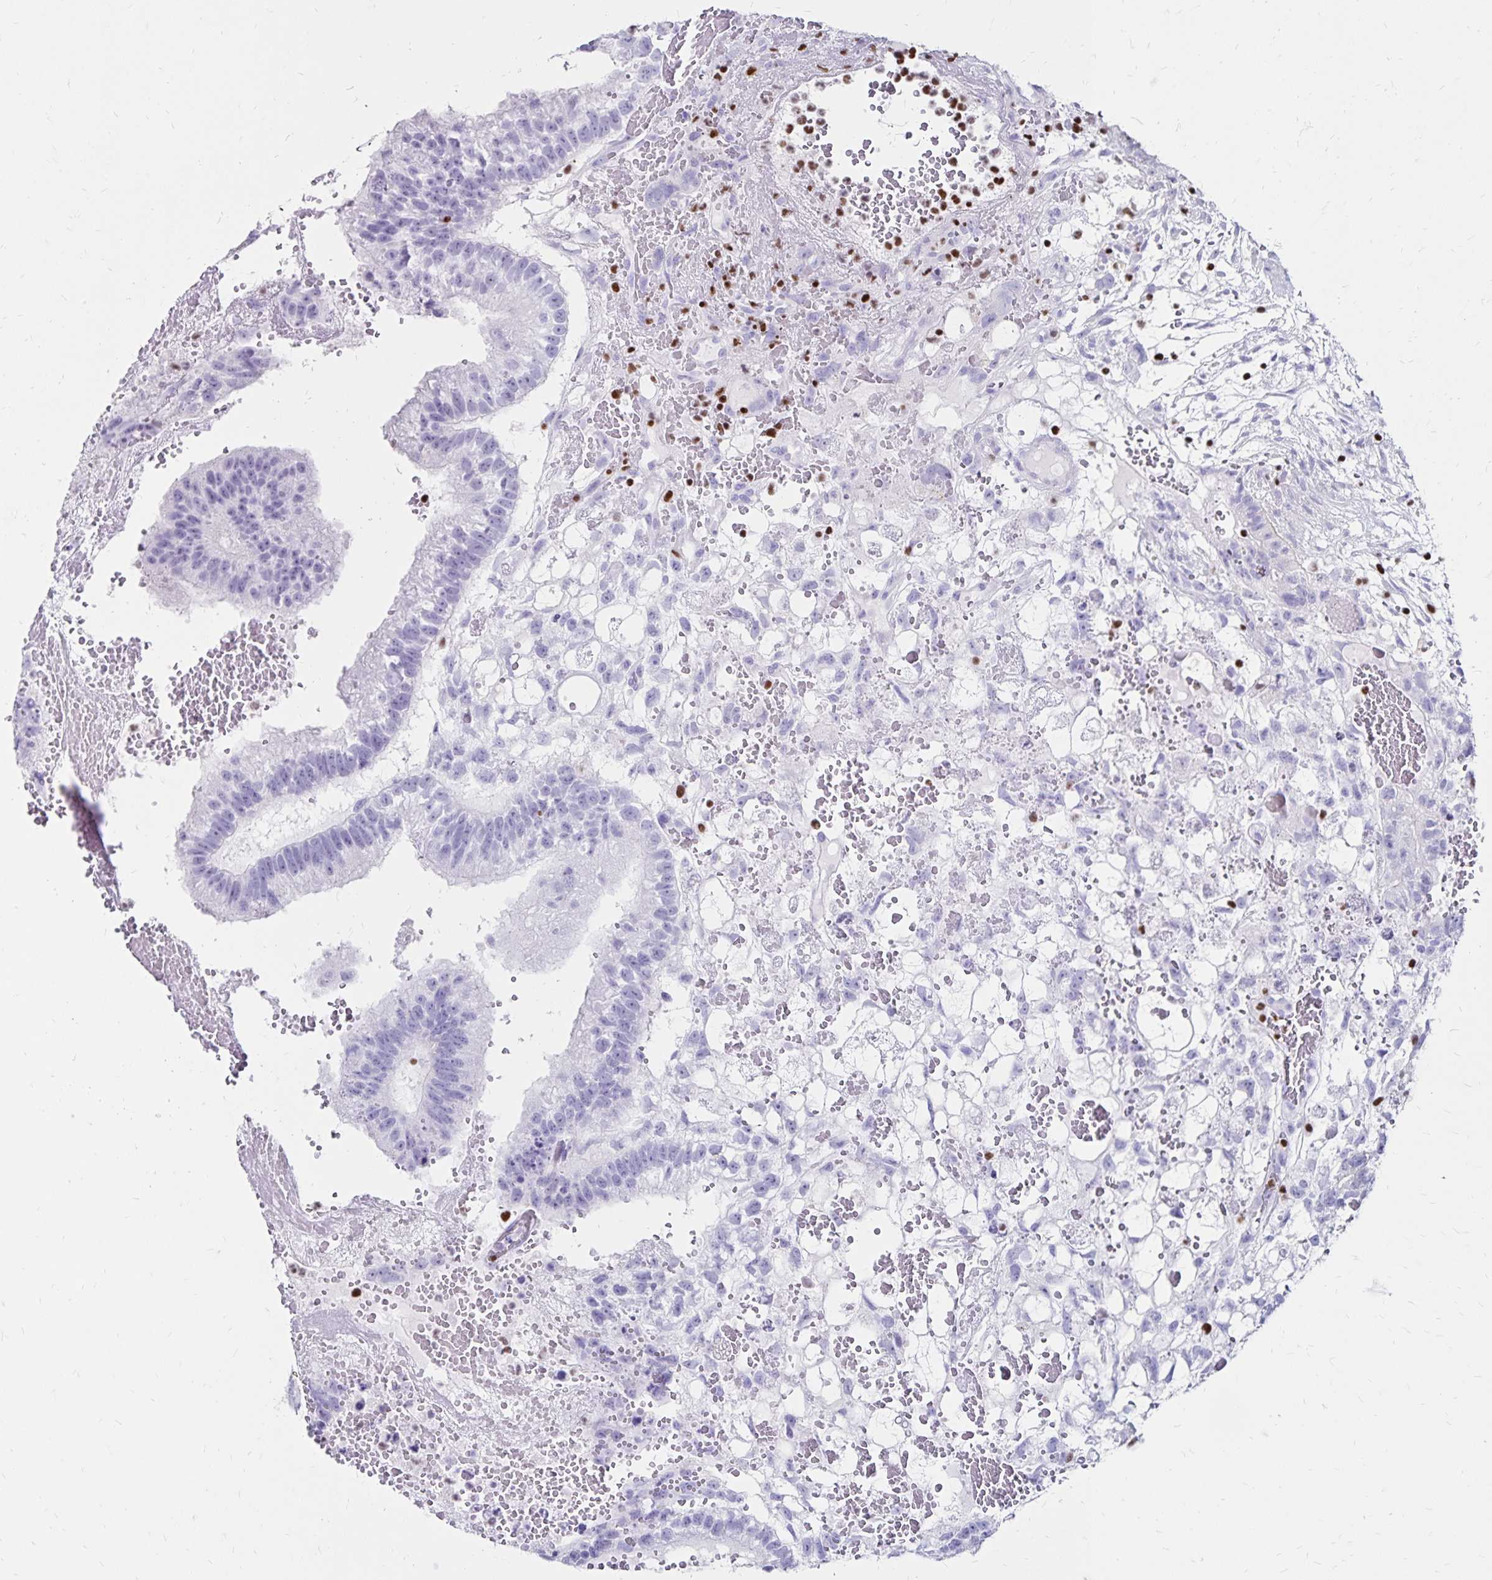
{"staining": {"intensity": "negative", "quantity": "none", "location": "none"}, "tissue": "testis cancer", "cell_type": "Tumor cells", "image_type": "cancer", "snomed": [{"axis": "morphology", "description": "Normal tissue, NOS"}, {"axis": "morphology", "description": "Carcinoma, Embryonal, NOS"}, {"axis": "topography", "description": "Testis"}], "caption": "A micrograph of human testis embryonal carcinoma is negative for staining in tumor cells.", "gene": "IKZF1", "patient": {"sex": "male", "age": 32}}